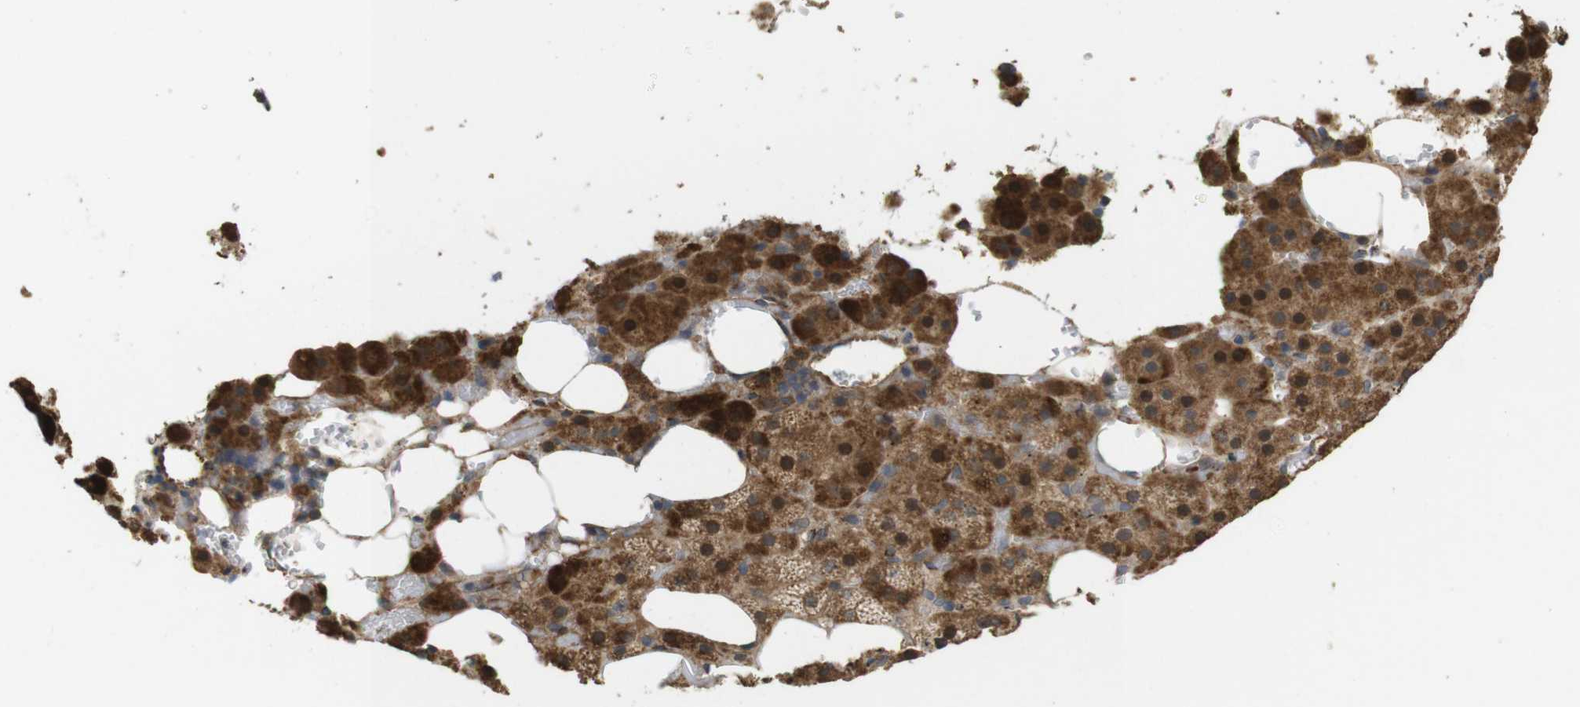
{"staining": {"intensity": "moderate", "quantity": ">75%", "location": "cytoplasmic/membranous,nuclear"}, "tissue": "adrenal gland", "cell_type": "Glandular cells", "image_type": "normal", "snomed": [{"axis": "morphology", "description": "Normal tissue, NOS"}, {"axis": "topography", "description": "Adrenal gland"}], "caption": "Immunohistochemistry (IHC) (DAB (3,3'-diaminobenzidine)) staining of normal human adrenal gland reveals moderate cytoplasmic/membranous,nuclear protein expression in about >75% of glandular cells.", "gene": "PCDHB10", "patient": {"sex": "female", "age": 59}}